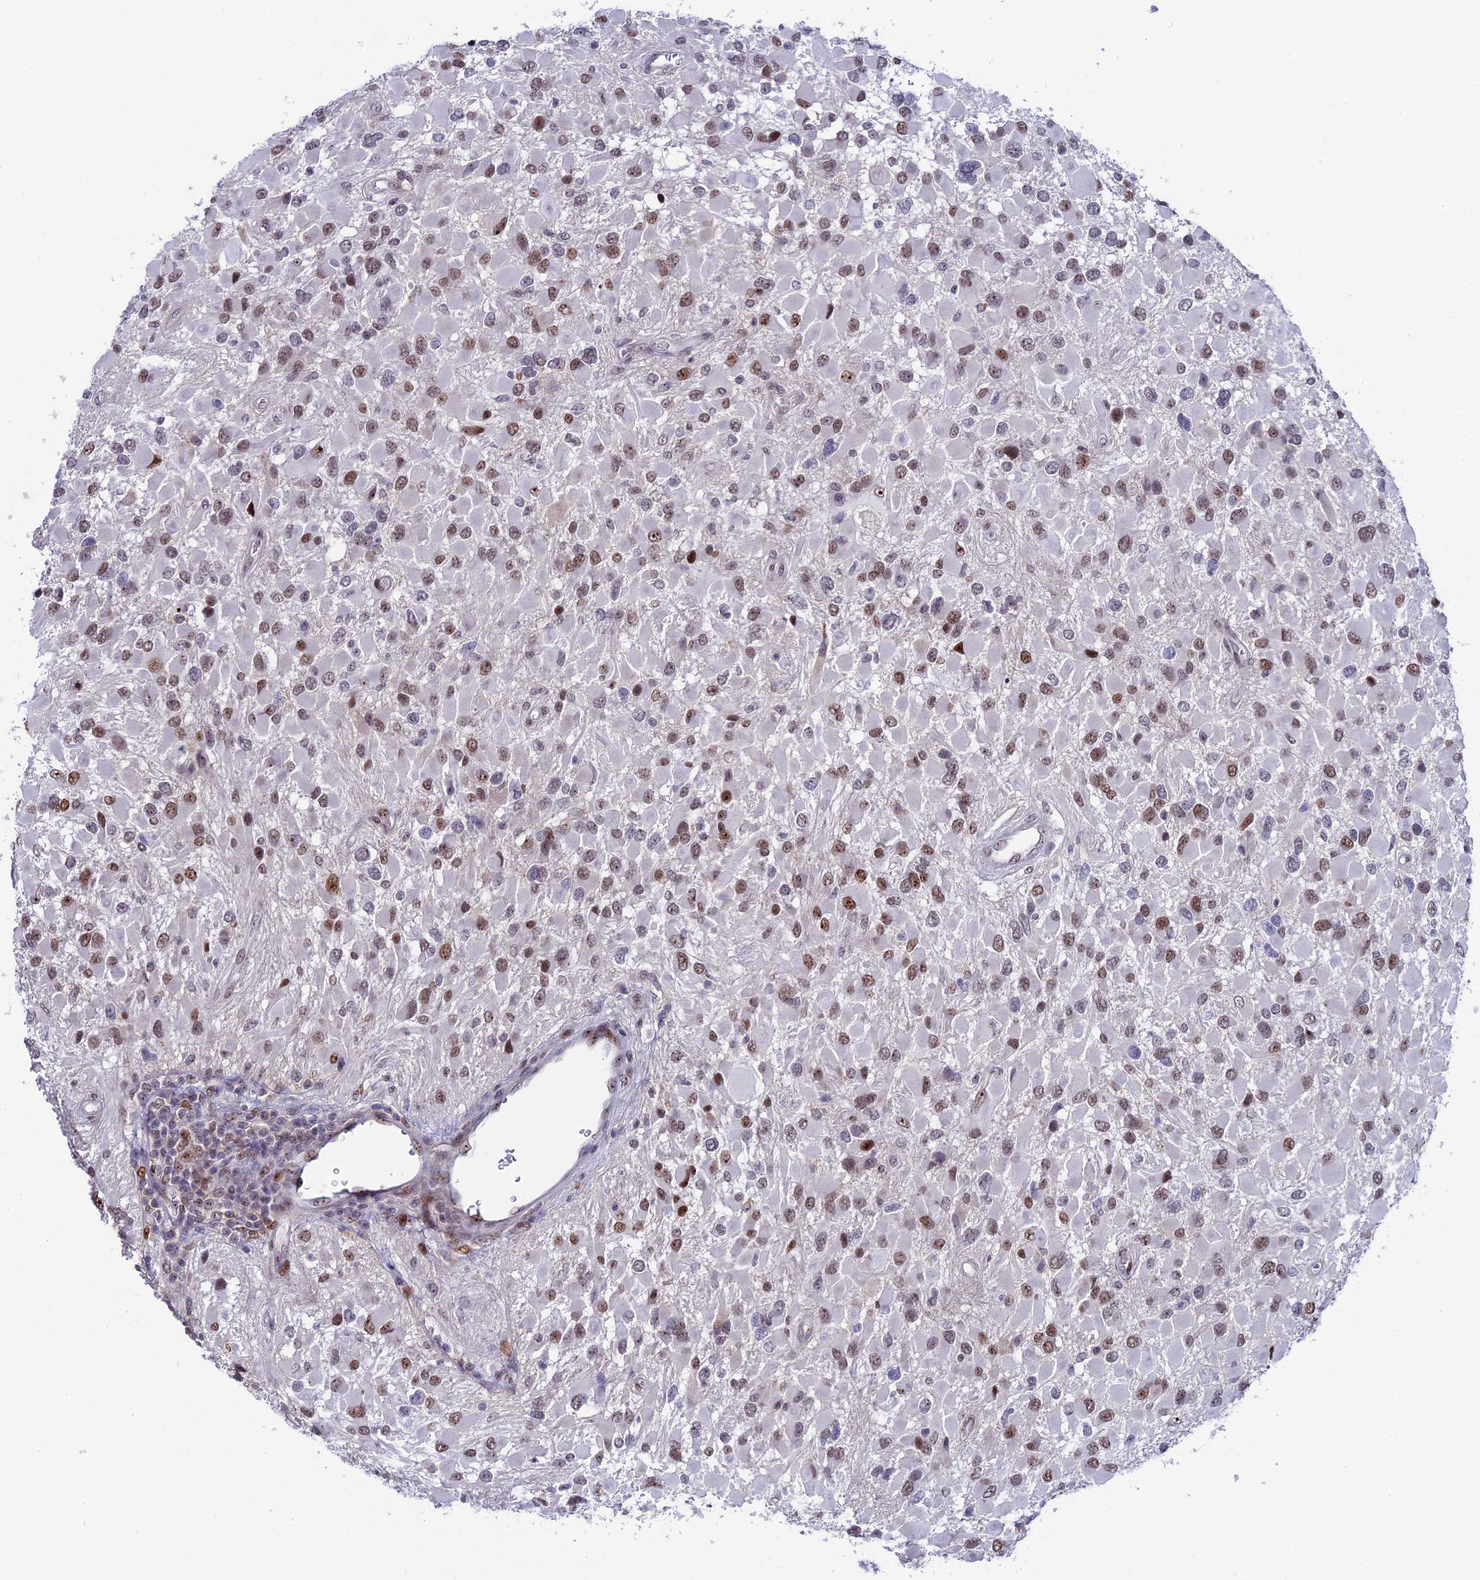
{"staining": {"intensity": "moderate", "quantity": ">75%", "location": "nuclear"}, "tissue": "glioma", "cell_type": "Tumor cells", "image_type": "cancer", "snomed": [{"axis": "morphology", "description": "Glioma, malignant, High grade"}, {"axis": "topography", "description": "Brain"}], "caption": "The image shows a brown stain indicating the presence of a protein in the nuclear of tumor cells in malignant high-grade glioma.", "gene": "CCDC86", "patient": {"sex": "male", "age": 53}}